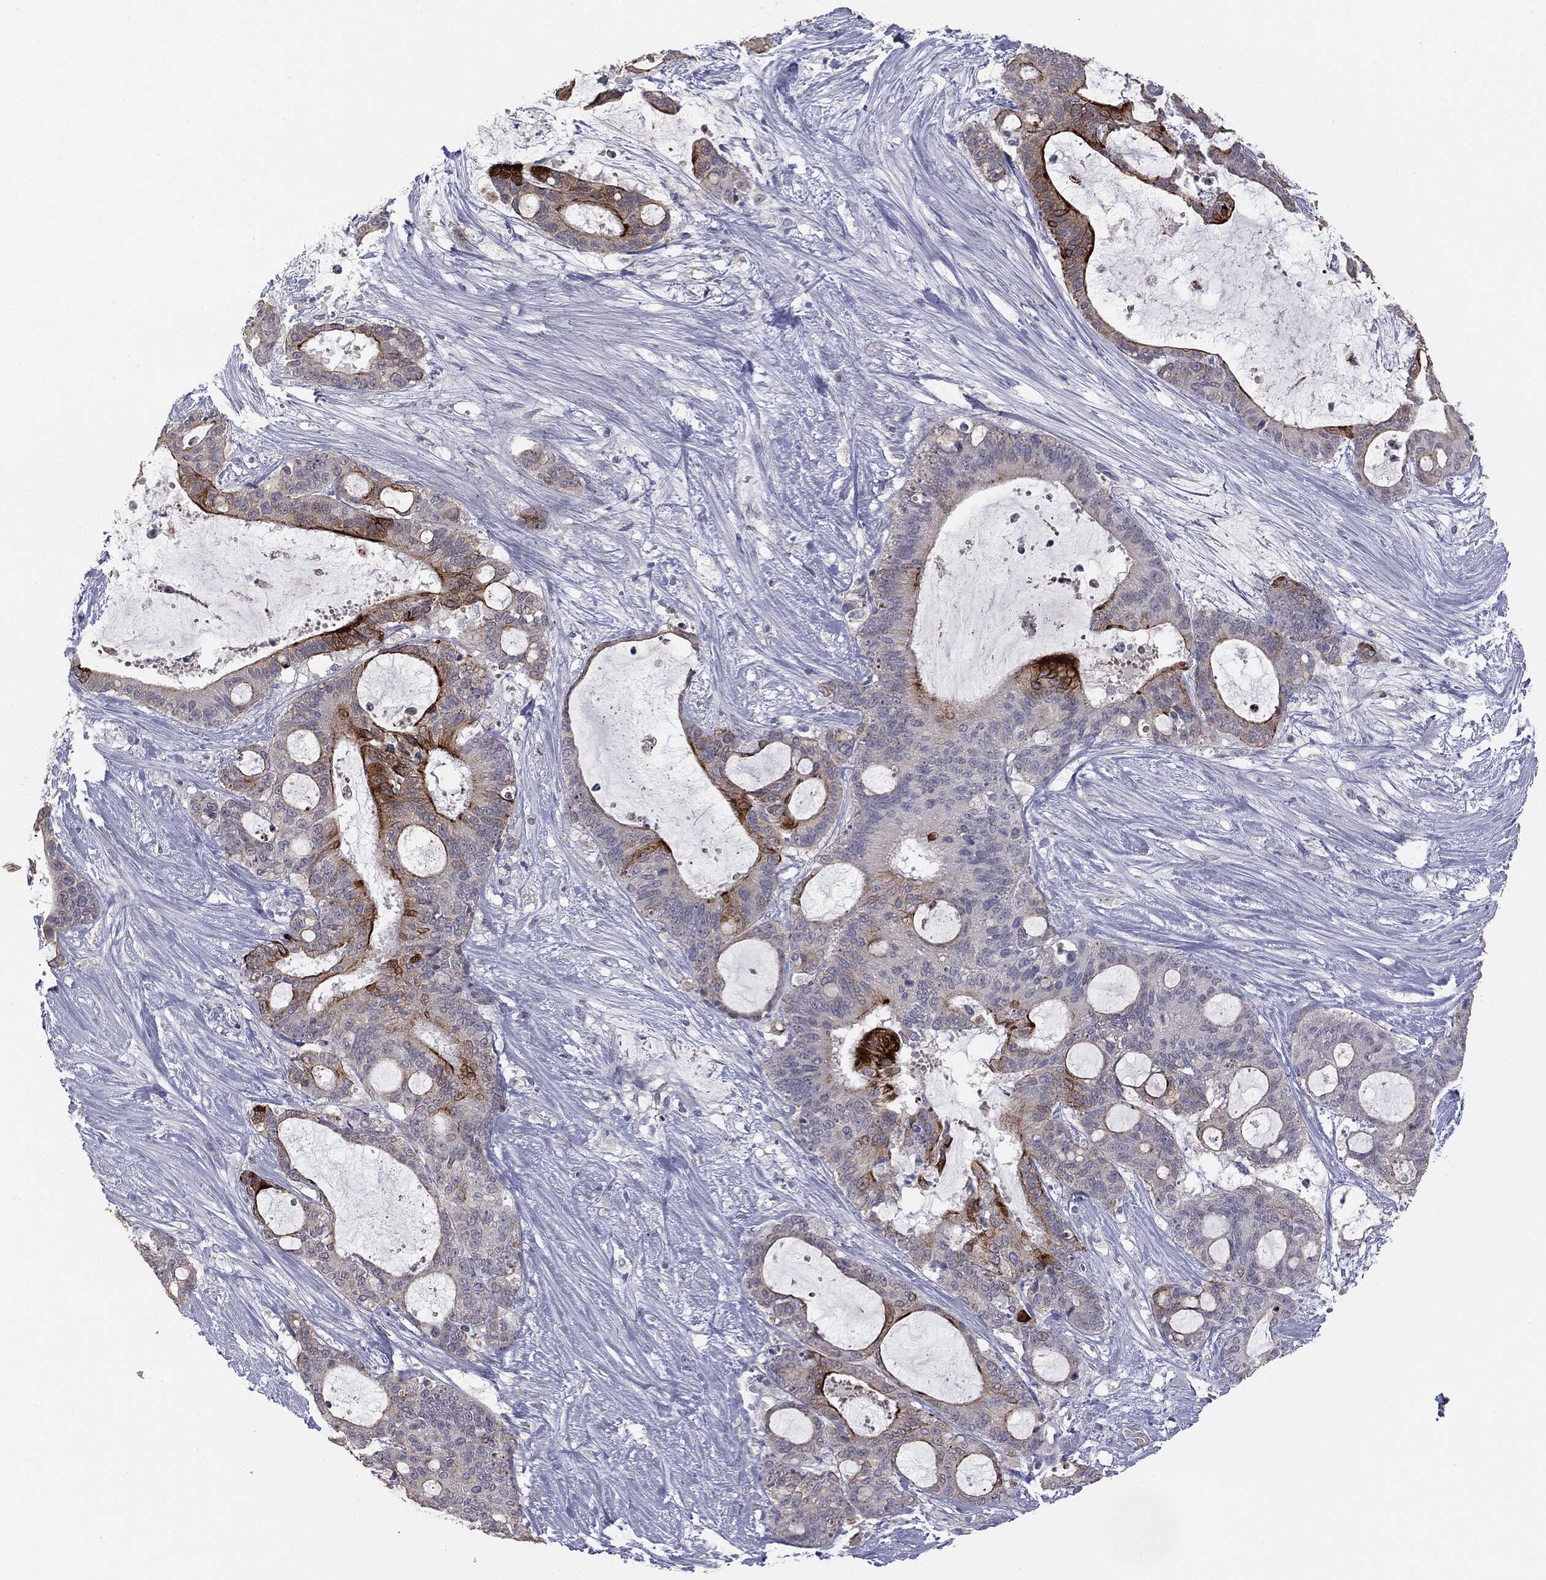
{"staining": {"intensity": "strong", "quantity": "<25%", "location": "cytoplasmic/membranous"}, "tissue": "liver cancer", "cell_type": "Tumor cells", "image_type": "cancer", "snomed": [{"axis": "morphology", "description": "Normal tissue, NOS"}, {"axis": "morphology", "description": "Cholangiocarcinoma"}, {"axis": "topography", "description": "Liver"}, {"axis": "topography", "description": "Peripheral nerve tissue"}], "caption": "Brown immunohistochemical staining in human liver cancer exhibits strong cytoplasmic/membranous expression in approximately <25% of tumor cells.", "gene": "MUC1", "patient": {"sex": "female", "age": 73}}